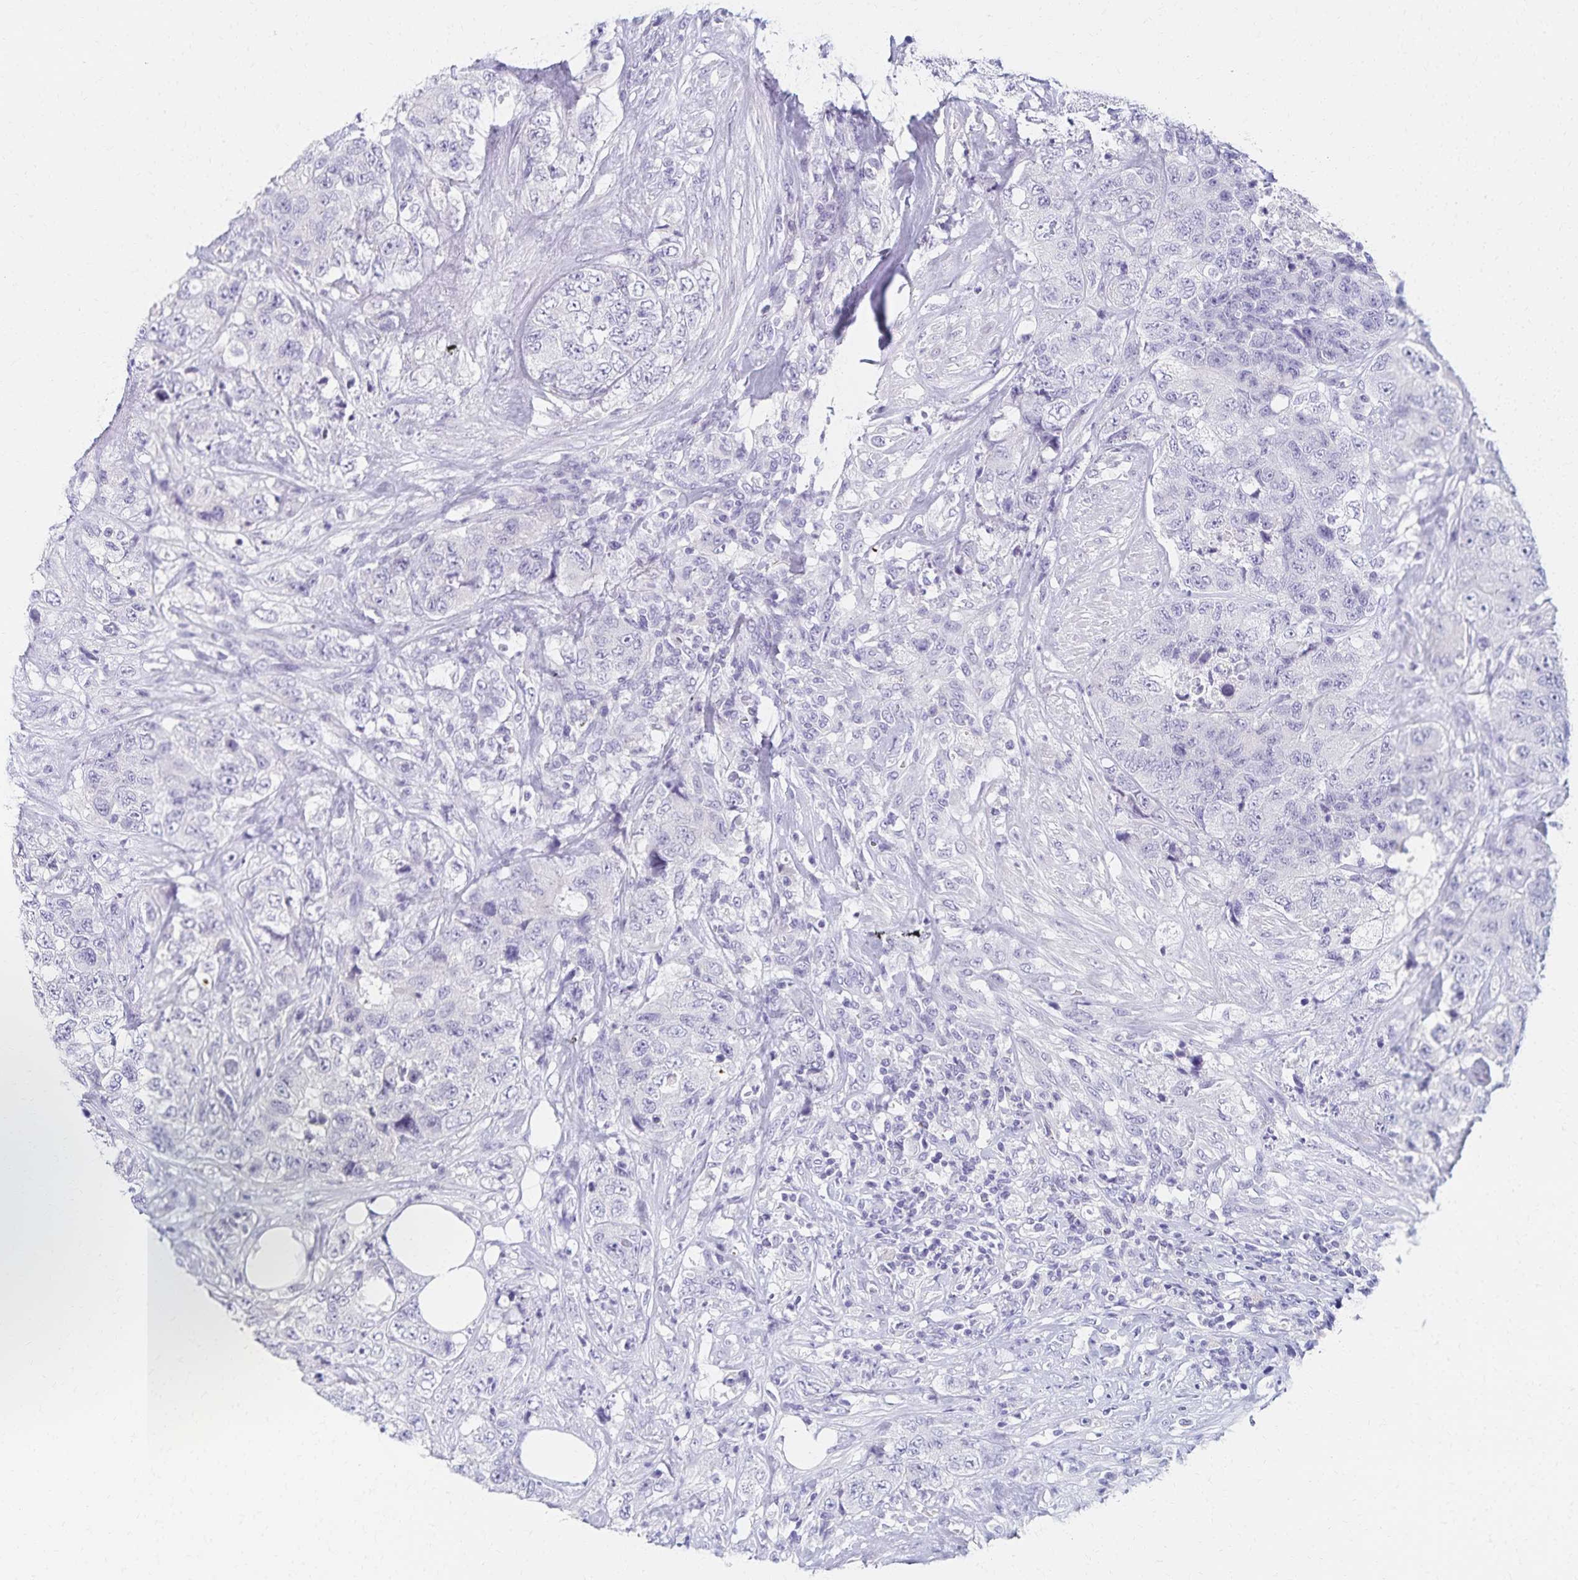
{"staining": {"intensity": "negative", "quantity": "none", "location": "none"}, "tissue": "urothelial cancer", "cell_type": "Tumor cells", "image_type": "cancer", "snomed": [{"axis": "morphology", "description": "Urothelial carcinoma, High grade"}, {"axis": "topography", "description": "Urinary bladder"}], "caption": "Tumor cells are negative for protein expression in human urothelial carcinoma (high-grade).", "gene": "C2orf50", "patient": {"sex": "female", "age": 78}}